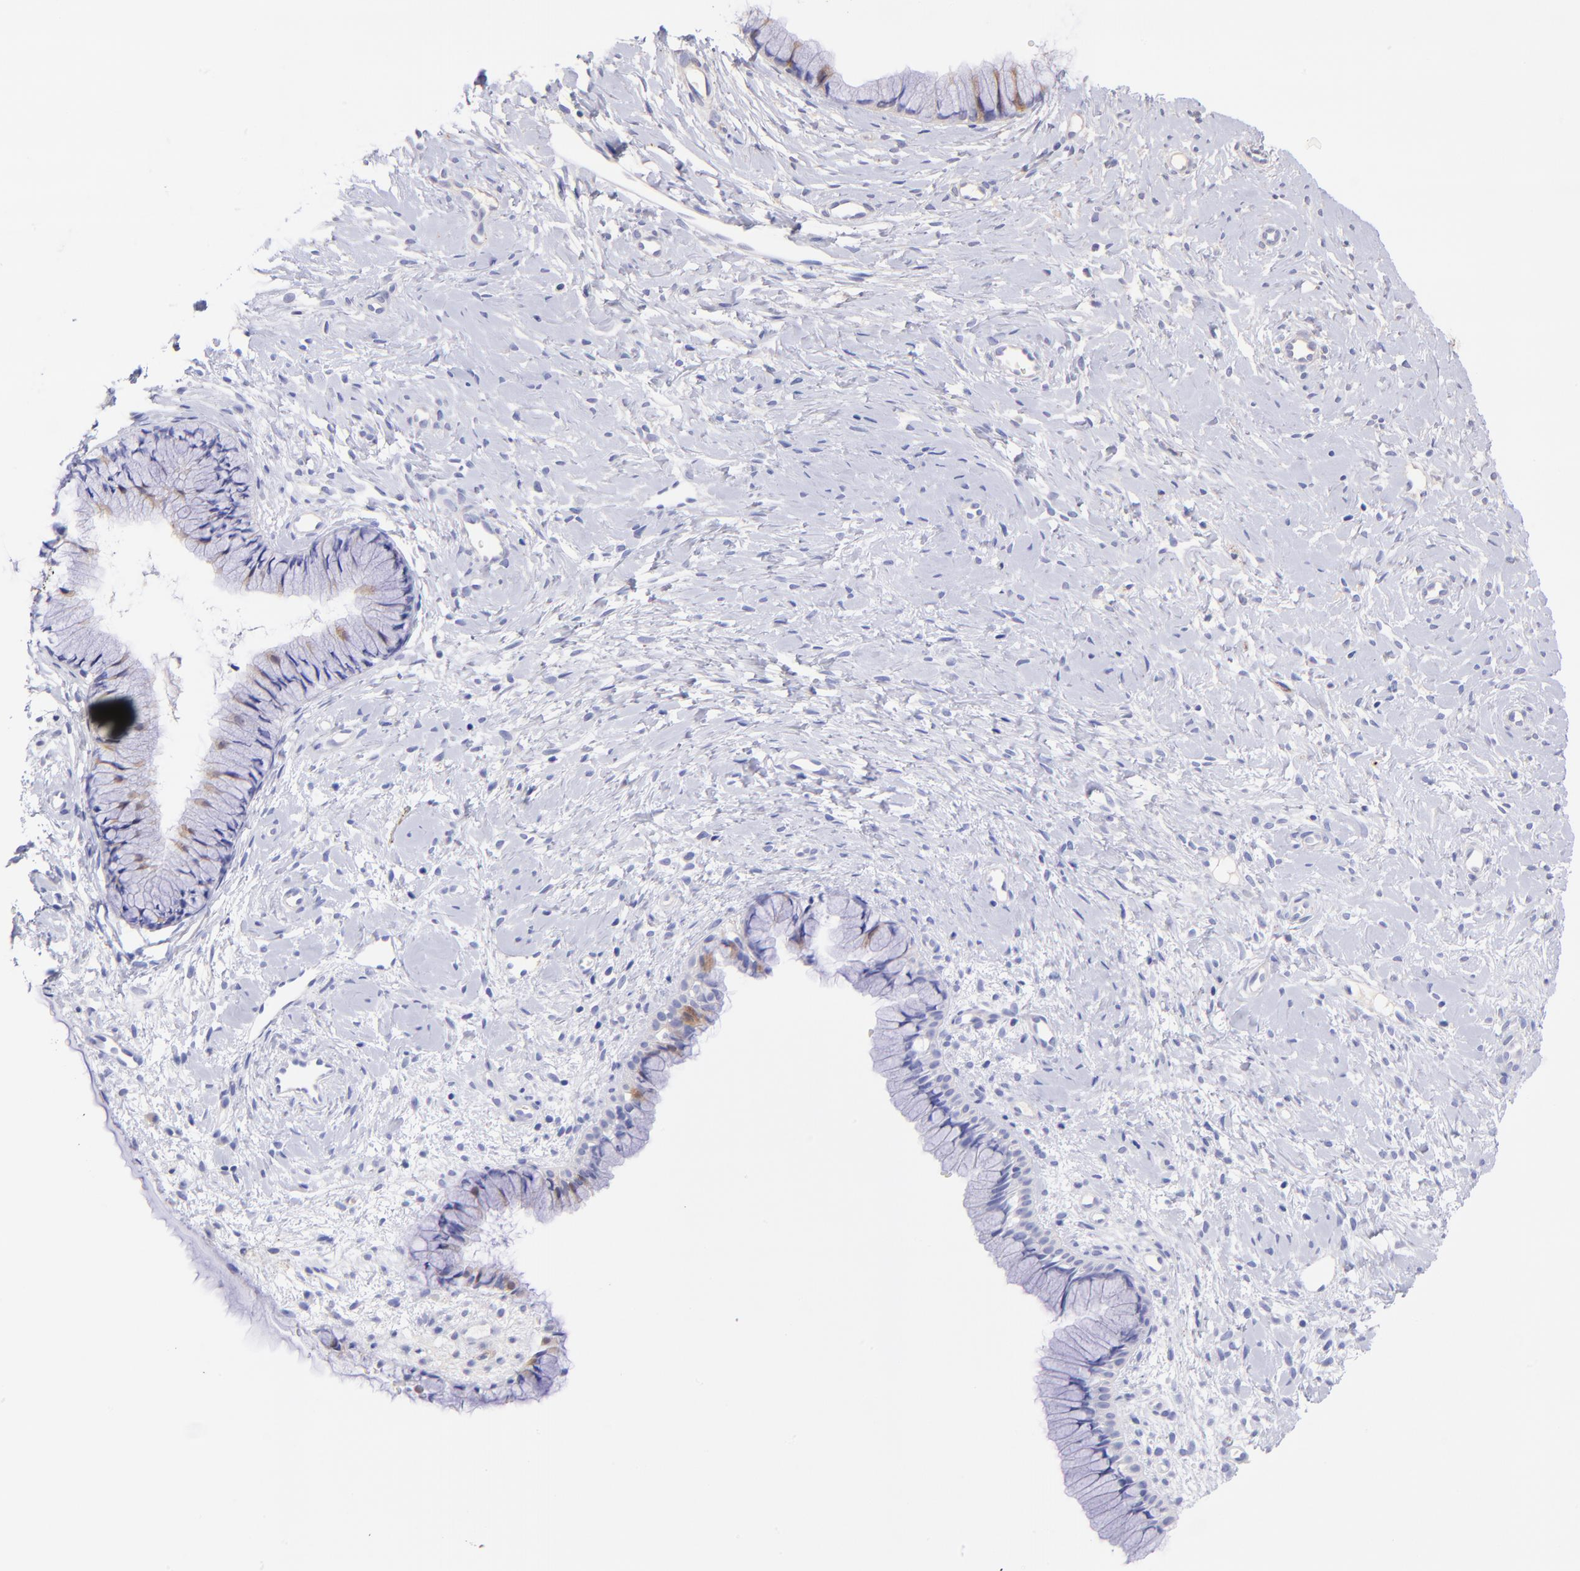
{"staining": {"intensity": "weak", "quantity": "<25%", "location": "cytoplasmic/membranous"}, "tissue": "cervix", "cell_type": "Glandular cells", "image_type": "normal", "snomed": [{"axis": "morphology", "description": "Normal tissue, NOS"}, {"axis": "topography", "description": "Cervix"}], "caption": "A high-resolution micrograph shows immunohistochemistry (IHC) staining of benign cervix, which demonstrates no significant expression in glandular cells. (Immunohistochemistry (ihc), brightfield microscopy, high magnification).", "gene": "RAB3B", "patient": {"sex": "female", "age": 46}}